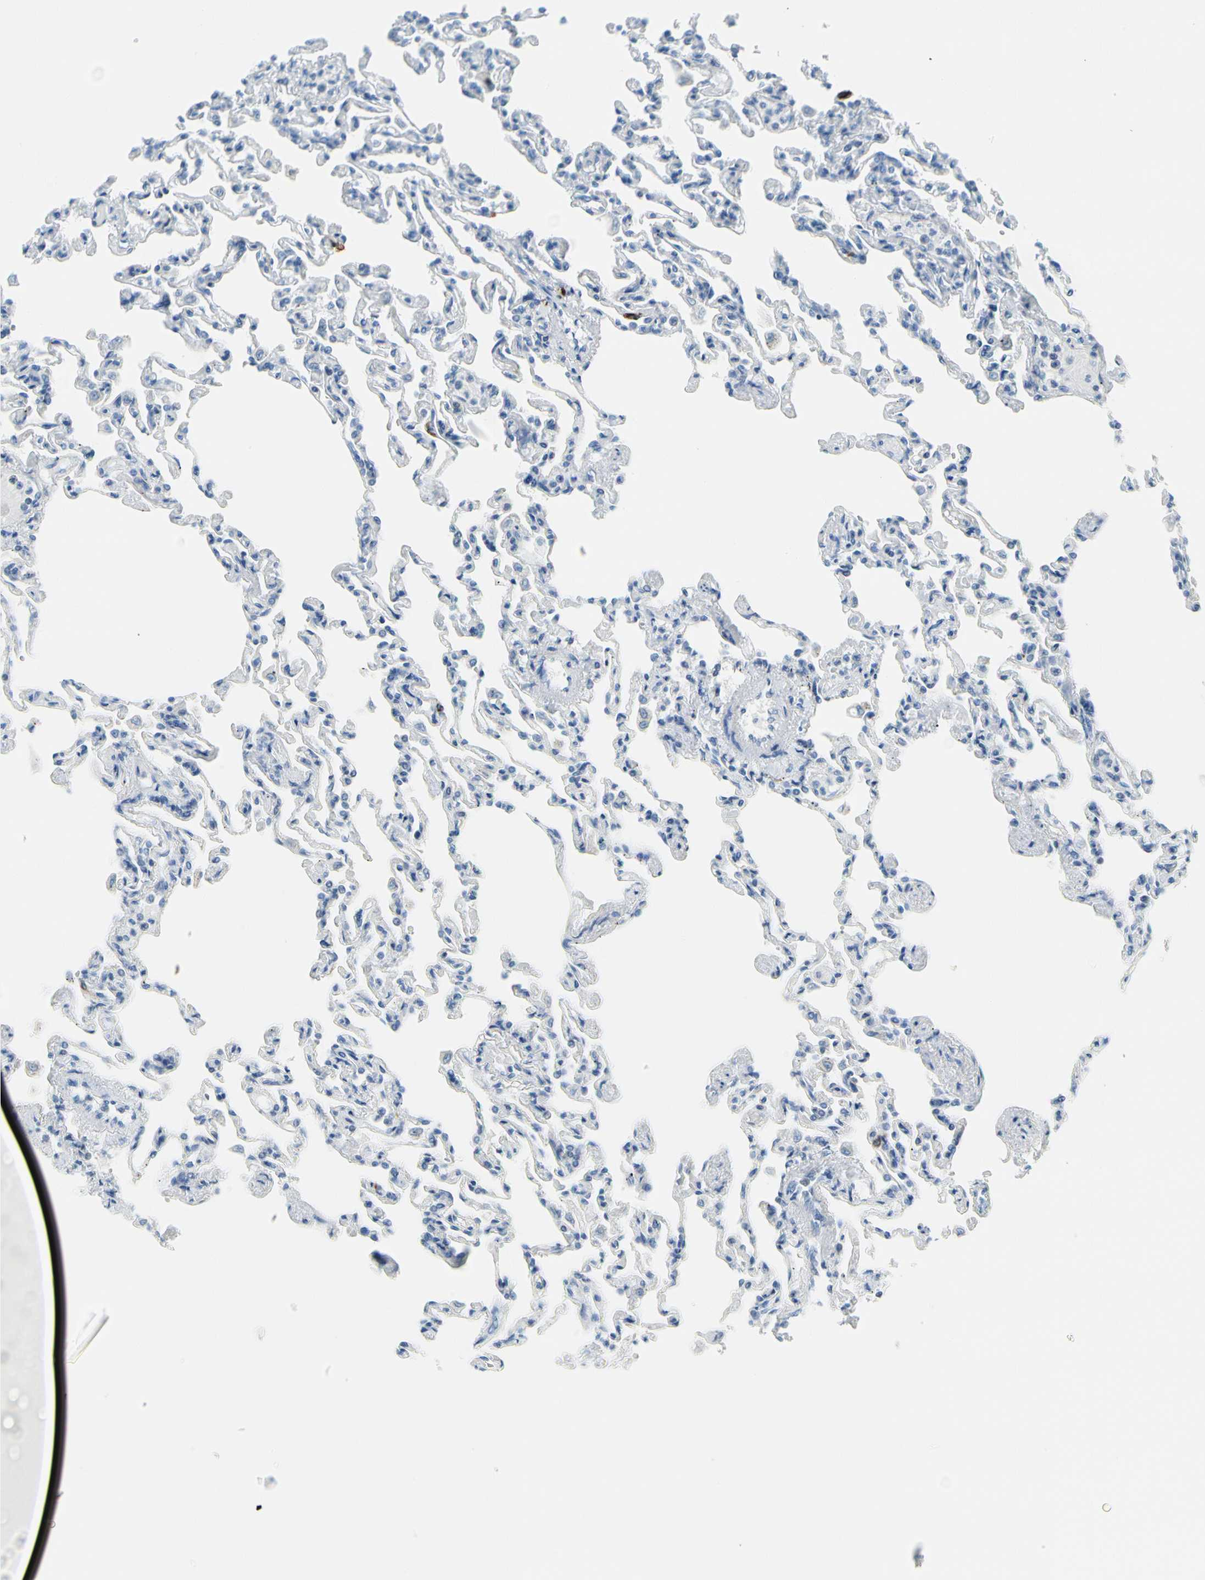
{"staining": {"intensity": "negative", "quantity": "none", "location": "none"}, "tissue": "lung", "cell_type": "Alveolar cells", "image_type": "normal", "snomed": [{"axis": "morphology", "description": "Normal tissue, NOS"}, {"axis": "topography", "description": "Lung"}], "caption": "Alveolar cells show no significant protein expression in unremarkable lung. The staining is performed using DAB (3,3'-diaminobenzidine) brown chromogen with nuclei counter-stained in using hematoxylin.", "gene": "TACC3", "patient": {"sex": "male", "age": 21}}